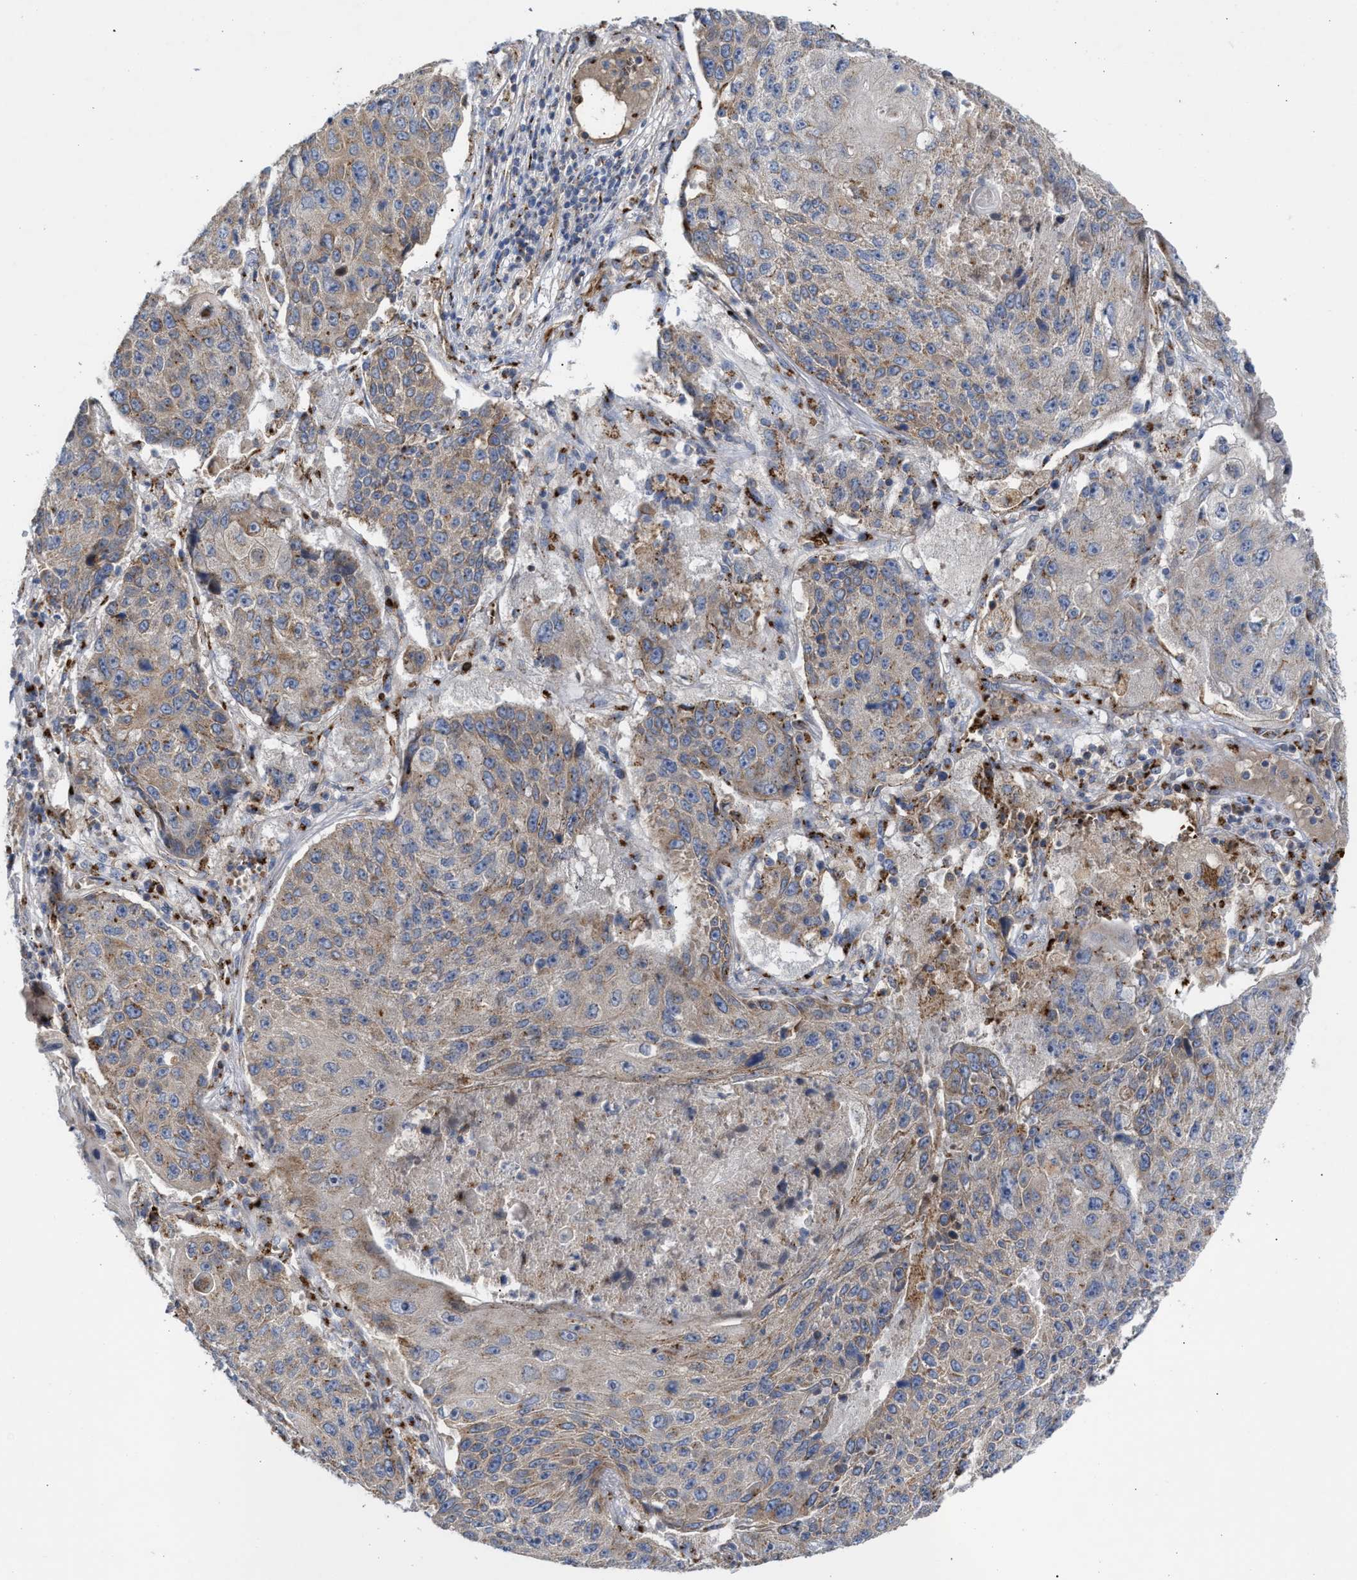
{"staining": {"intensity": "moderate", "quantity": ">75%", "location": "cytoplasmic/membranous"}, "tissue": "lung cancer", "cell_type": "Tumor cells", "image_type": "cancer", "snomed": [{"axis": "morphology", "description": "Squamous cell carcinoma, NOS"}, {"axis": "topography", "description": "Lung"}], "caption": "Tumor cells reveal medium levels of moderate cytoplasmic/membranous expression in approximately >75% of cells in human lung squamous cell carcinoma. (brown staining indicates protein expression, while blue staining denotes nuclei).", "gene": "CCL2", "patient": {"sex": "male", "age": 61}}